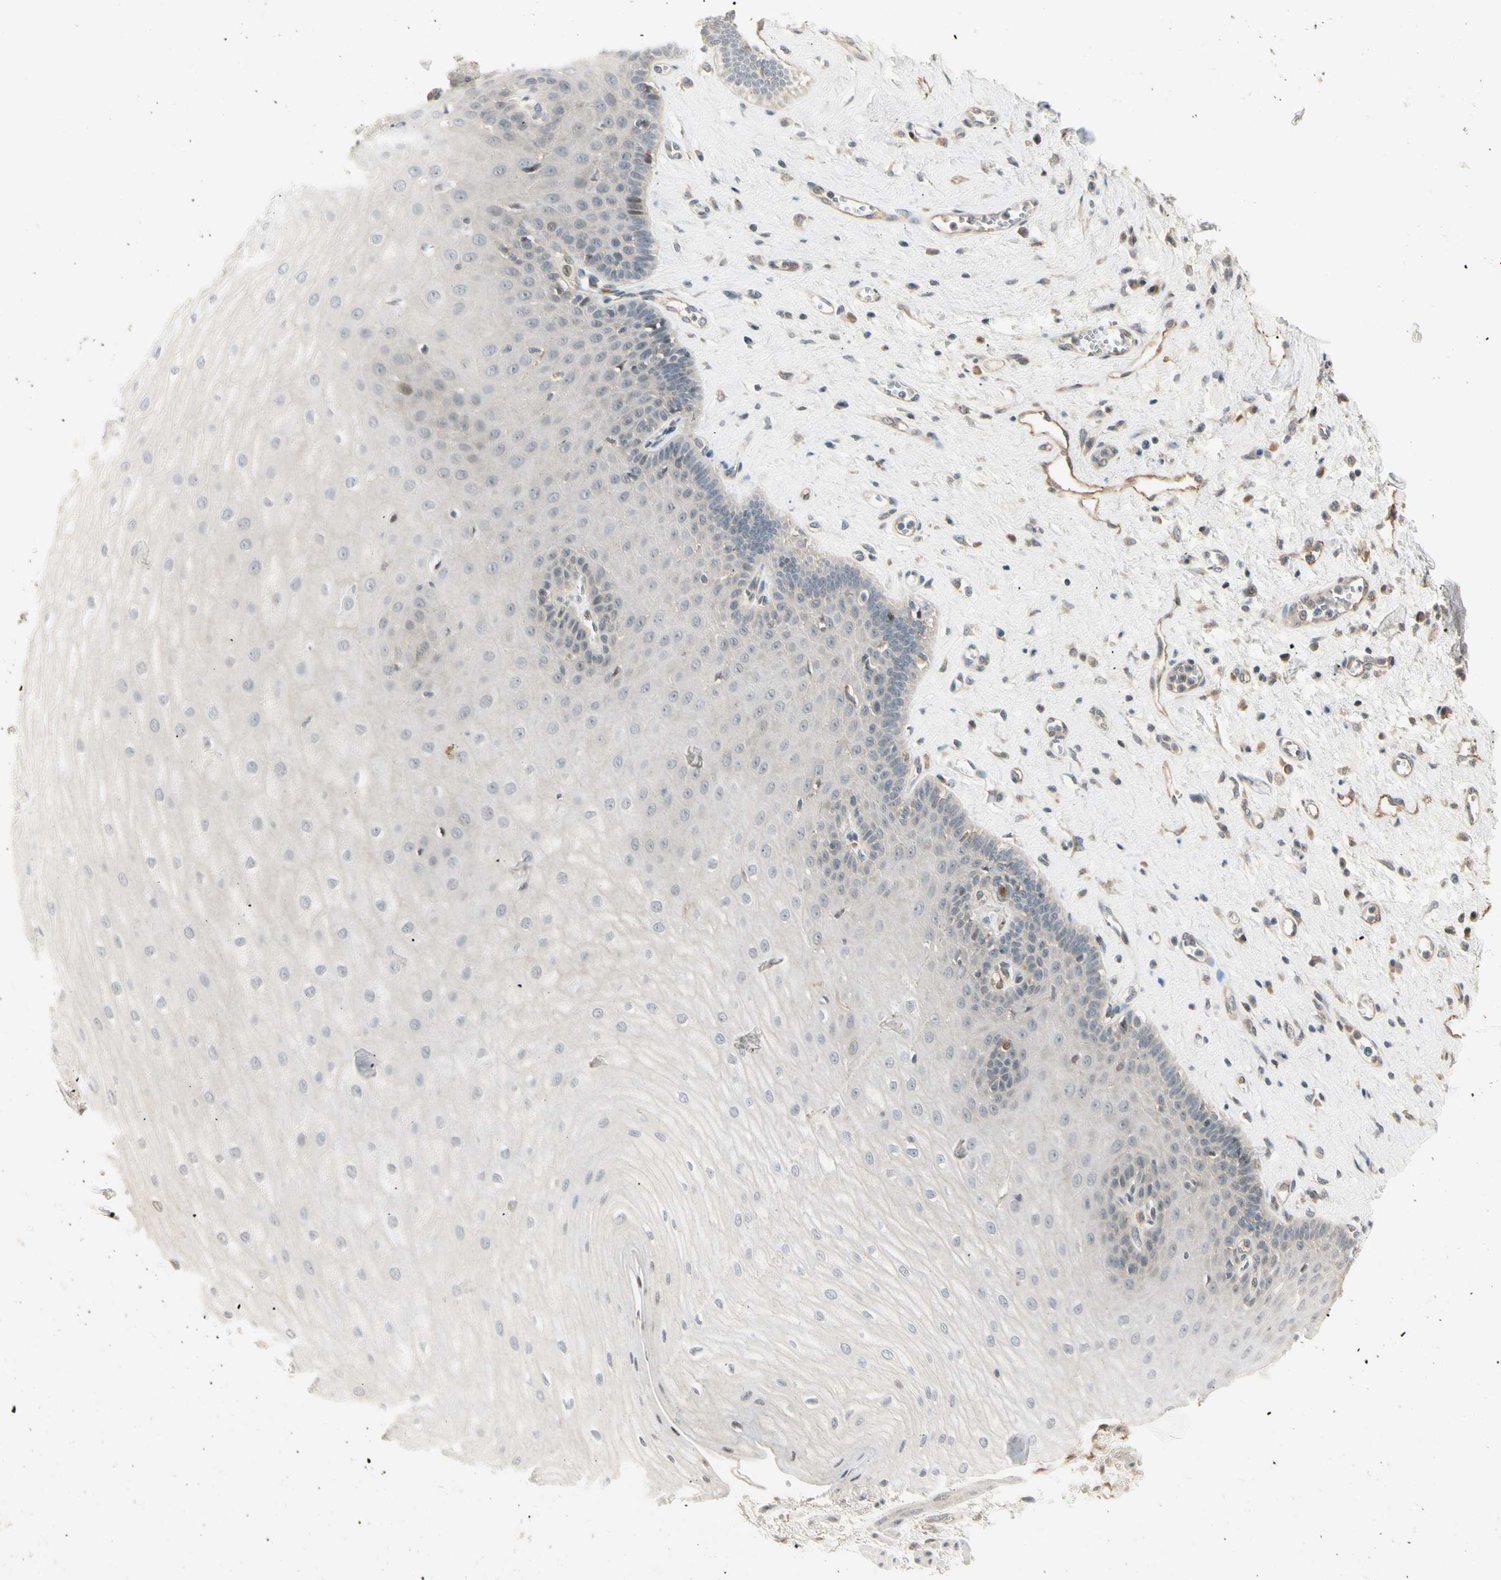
{"staining": {"intensity": "weak", "quantity": "25%-75%", "location": "cytoplasmic/membranous"}, "tissue": "esophagus", "cell_type": "Squamous epithelial cells", "image_type": "normal", "snomed": [{"axis": "morphology", "description": "Normal tissue, NOS"}, {"axis": "morphology", "description": "Squamous cell carcinoma, NOS"}, {"axis": "topography", "description": "Esophagus"}], "caption": "This photomicrograph demonstrates benign esophagus stained with IHC to label a protein in brown. The cytoplasmic/membranous of squamous epithelial cells show weak positivity for the protein. Nuclei are counter-stained blue.", "gene": "FNDC3B", "patient": {"sex": "male", "age": 65}}